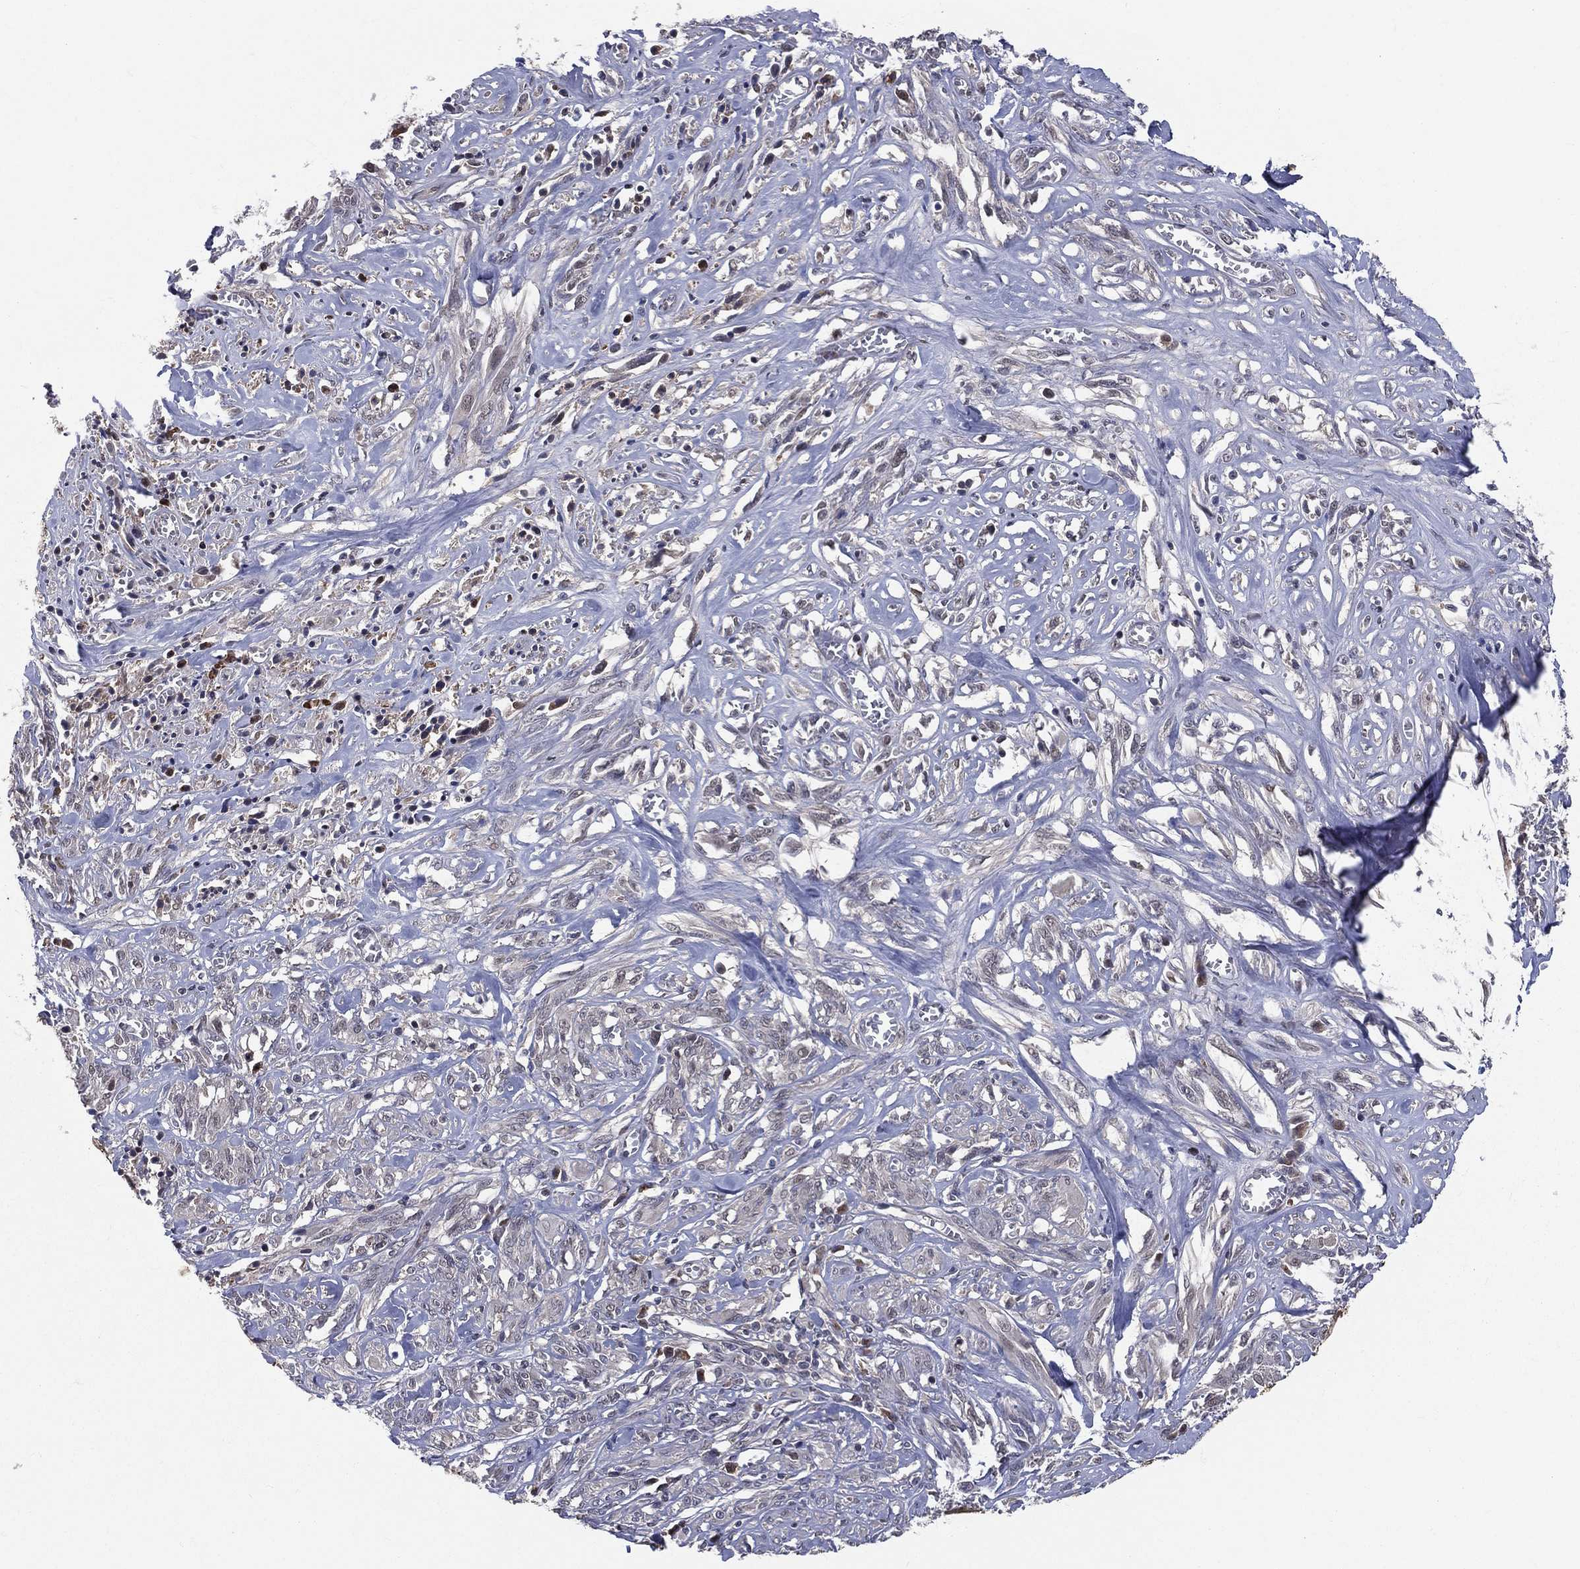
{"staining": {"intensity": "negative", "quantity": "none", "location": "none"}, "tissue": "melanoma", "cell_type": "Tumor cells", "image_type": "cancer", "snomed": [{"axis": "morphology", "description": "Malignant melanoma, NOS"}, {"axis": "topography", "description": "Skin"}], "caption": "Photomicrograph shows no protein staining in tumor cells of malignant melanoma tissue. (DAB IHC visualized using brightfield microscopy, high magnification).", "gene": "DLG4", "patient": {"sex": "female", "age": 91}}